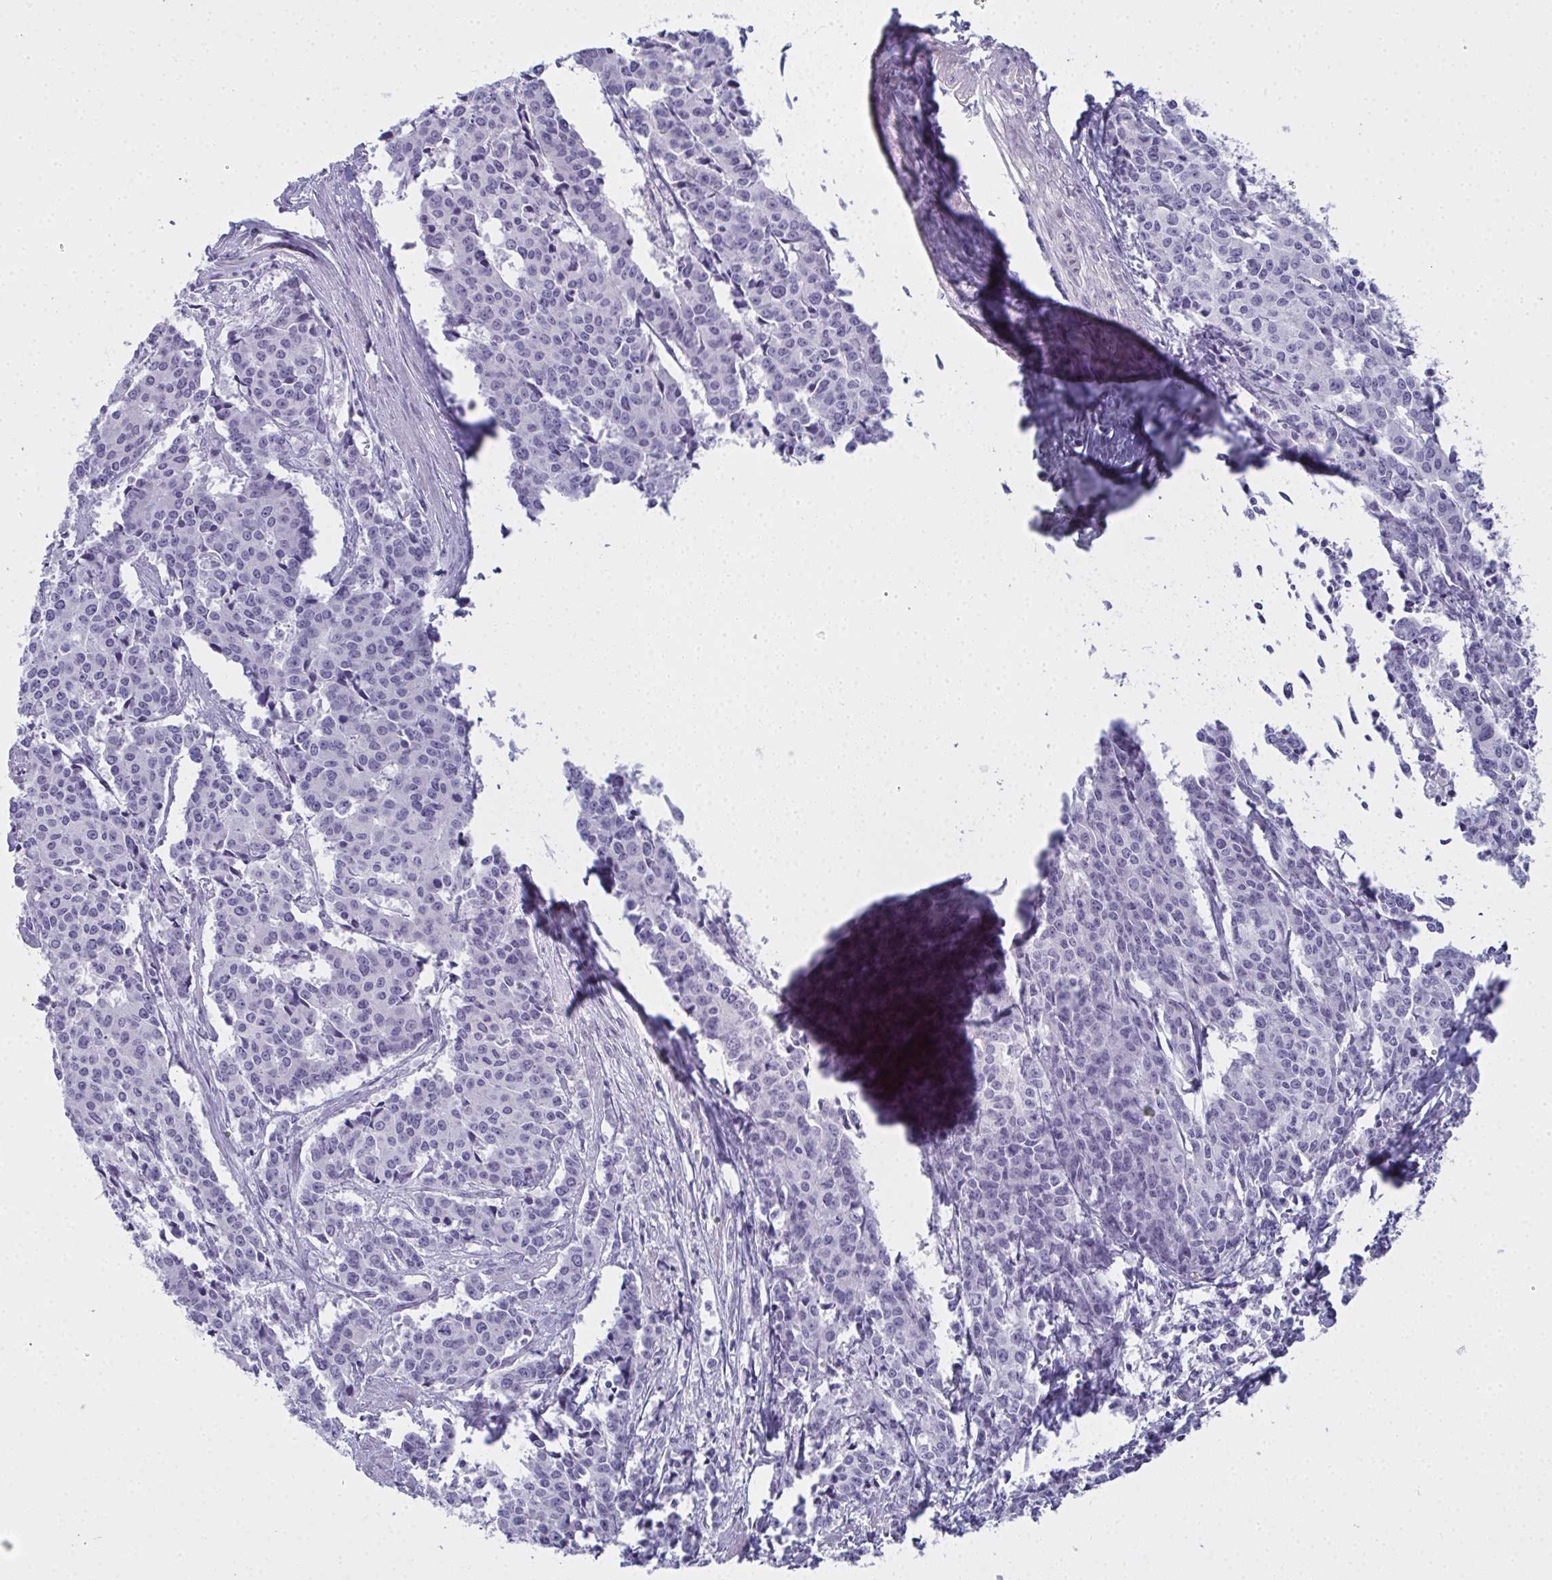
{"staining": {"intensity": "negative", "quantity": "none", "location": "none"}, "tissue": "cervical cancer", "cell_type": "Tumor cells", "image_type": "cancer", "snomed": [{"axis": "morphology", "description": "Squamous cell carcinoma, NOS"}, {"axis": "topography", "description": "Cervix"}], "caption": "An image of human cervical squamous cell carcinoma is negative for staining in tumor cells.", "gene": "SLC36A2", "patient": {"sex": "female", "age": 28}}